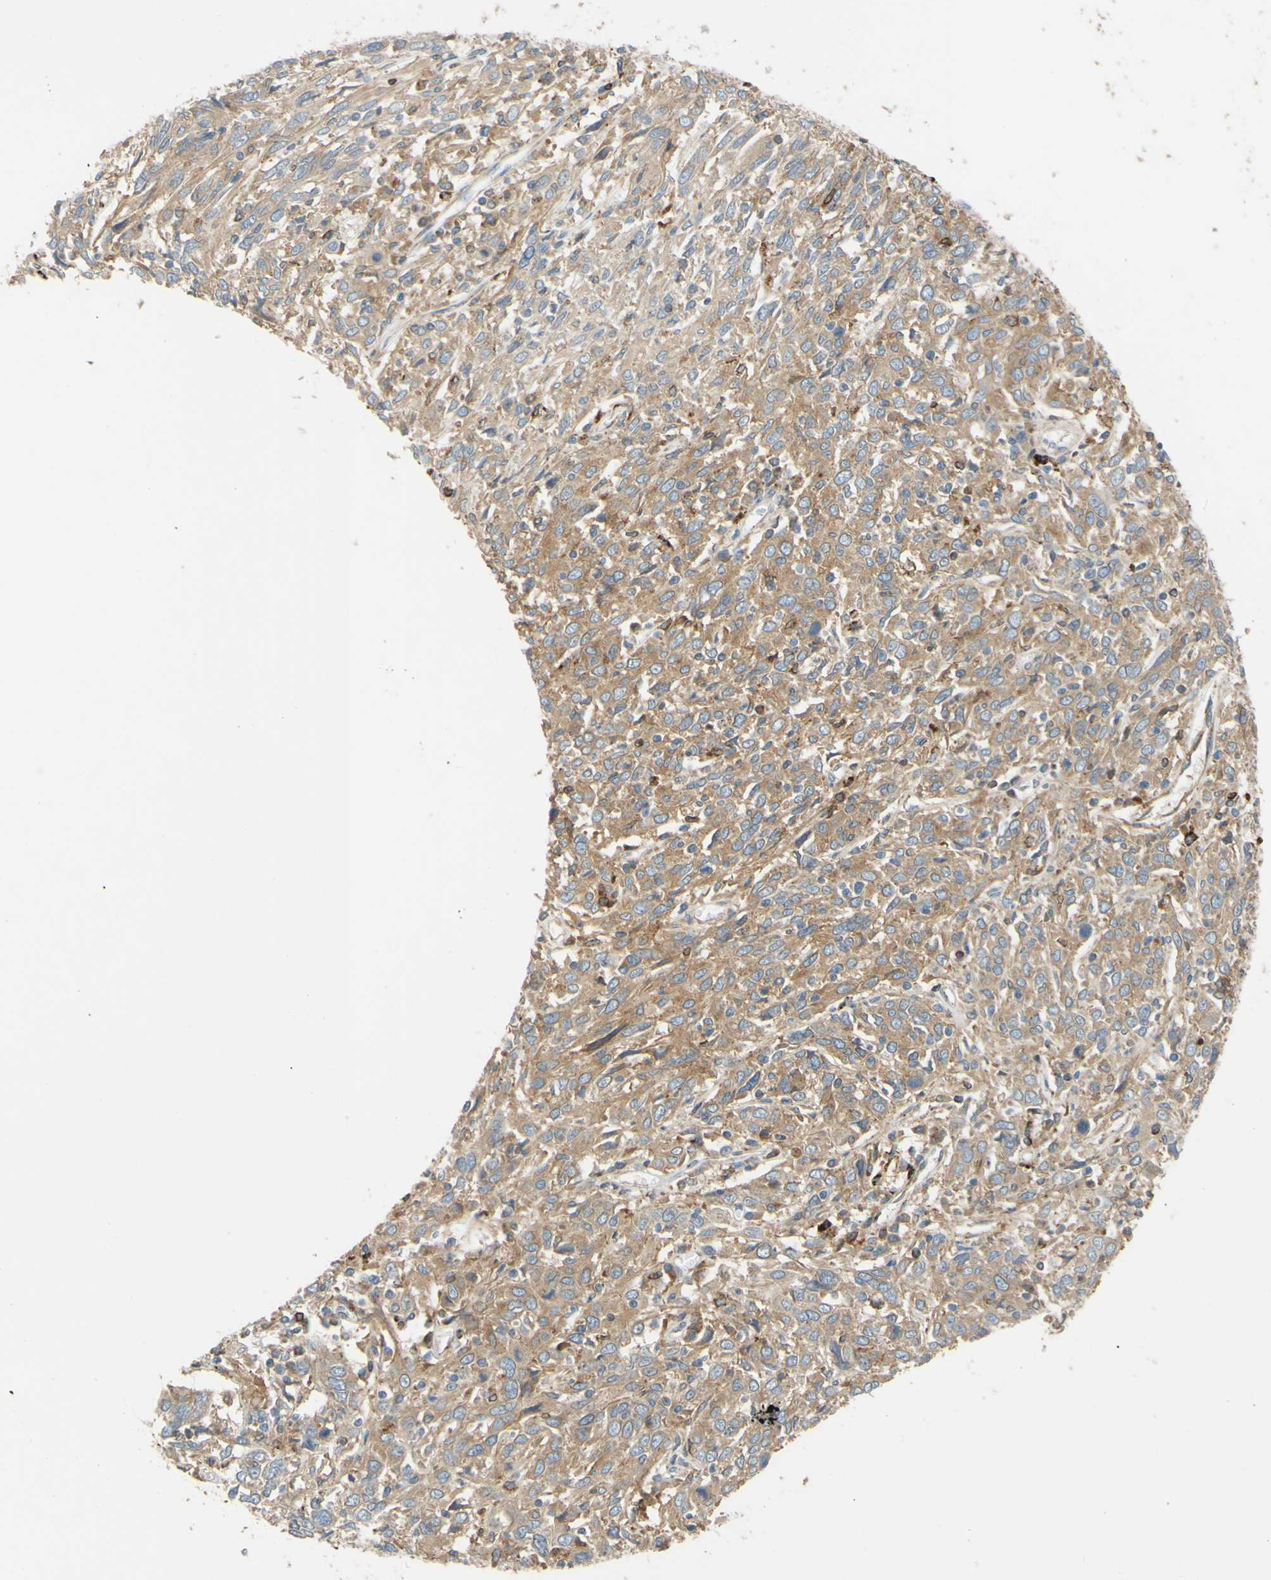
{"staining": {"intensity": "weak", "quantity": ">75%", "location": "cytoplasmic/membranous"}, "tissue": "cervical cancer", "cell_type": "Tumor cells", "image_type": "cancer", "snomed": [{"axis": "morphology", "description": "Squamous cell carcinoma, NOS"}, {"axis": "topography", "description": "Cervix"}], "caption": "Tumor cells exhibit low levels of weak cytoplasmic/membranous expression in about >75% of cells in human cervical cancer (squamous cell carcinoma). (Stains: DAB in brown, nuclei in blue, Microscopy: brightfield microscopy at high magnification).", "gene": "POR", "patient": {"sex": "female", "age": 46}}